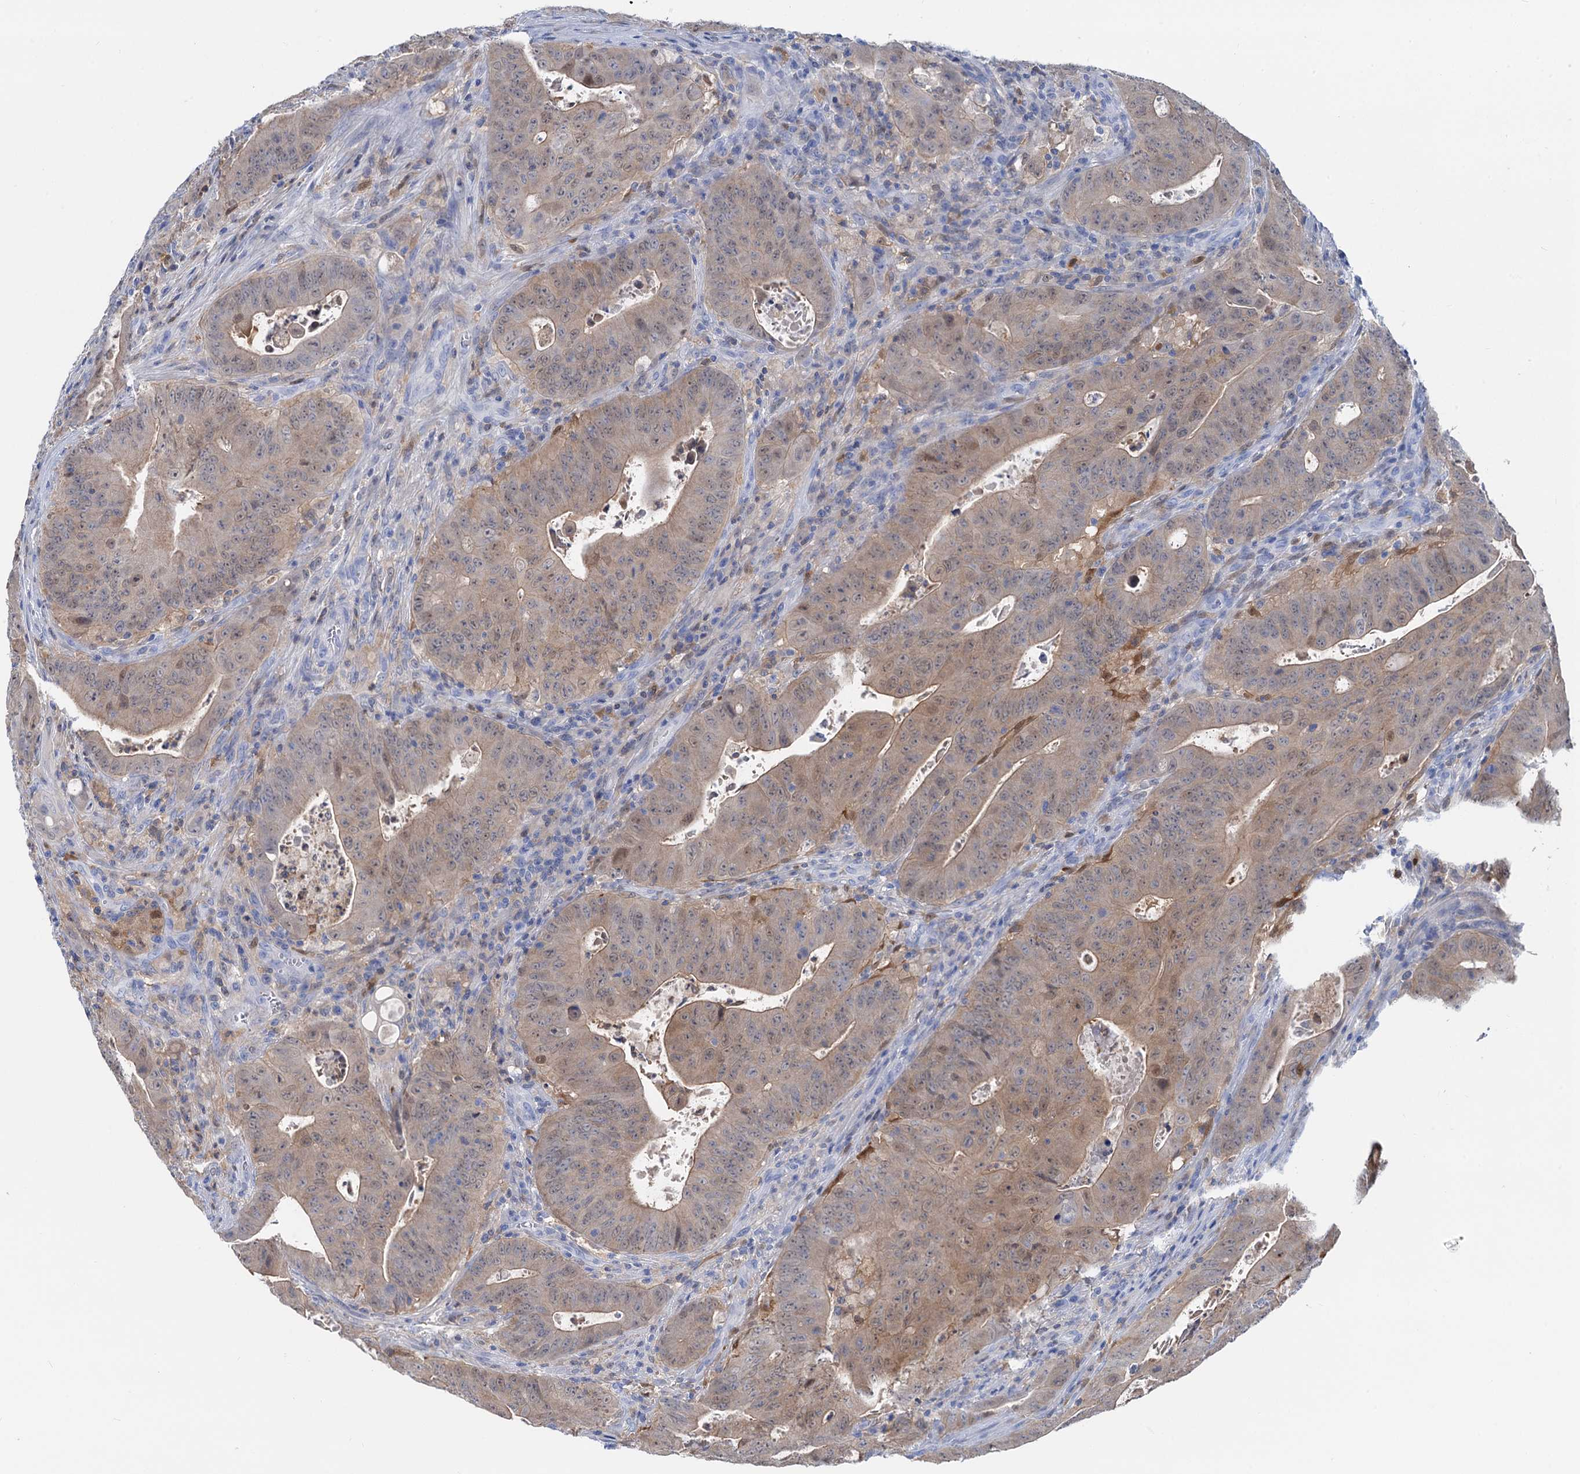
{"staining": {"intensity": "weak", "quantity": "25%-75%", "location": "cytoplasmic/membranous"}, "tissue": "colorectal cancer", "cell_type": "Tumor cells", "image_type": "cancer", "snomed": [{"axis": "morphology", "description": "Adenocarcinoma, NOS"}, {"axis": "topography", "description": "Rectum"}], "caption": "High-power microscopy captured an IHC histopathology image of colorectal adenocarcinoma, revealing weak cytoplasmic/membranous positivity in about 25%-75% of tumor cells.", "gene": "FAH", "patient": {"sex": "female", "age": 75}}